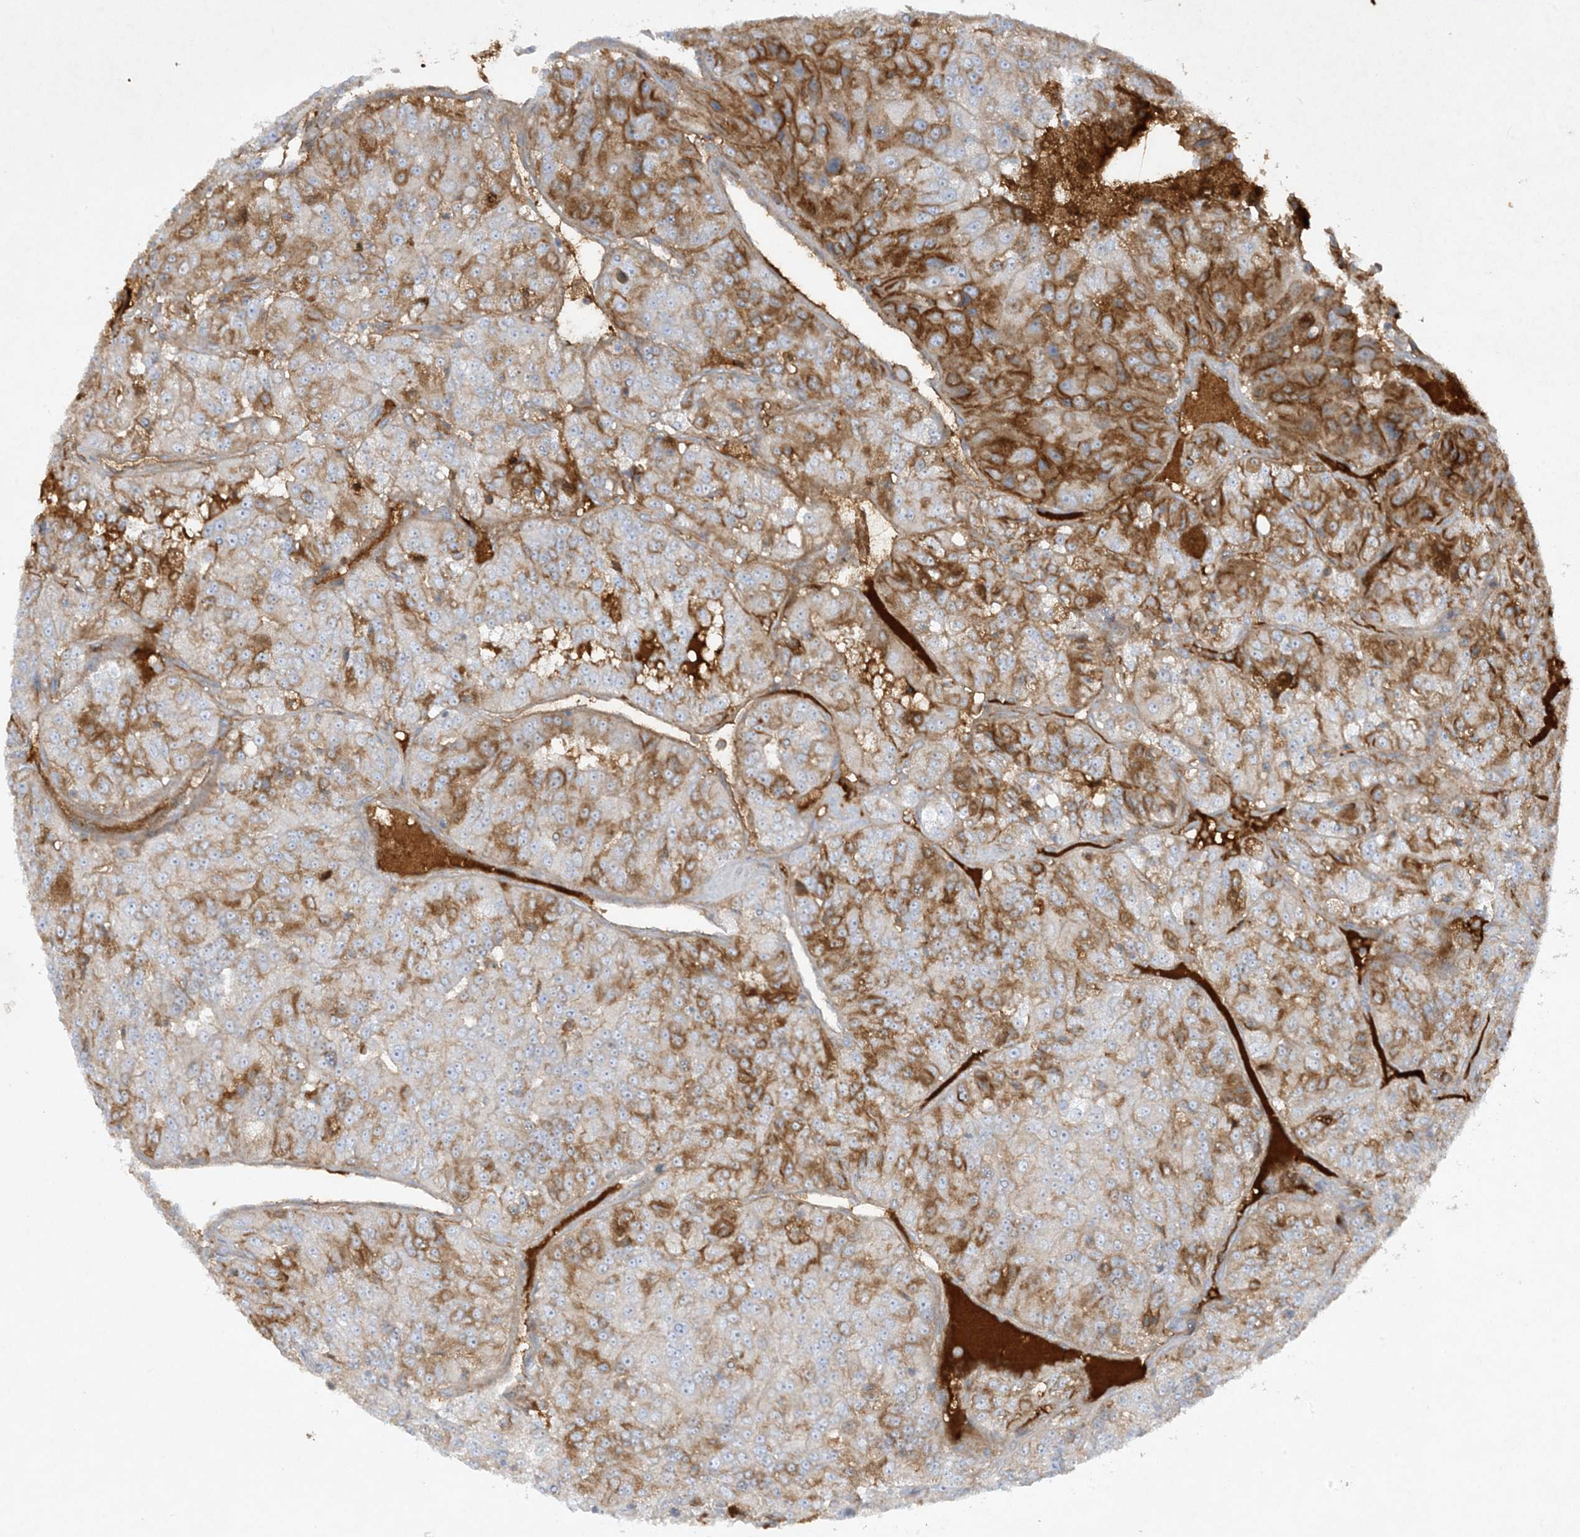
{"staining": {"intensity": "moderate", "quantity": "25%-75%", "location": "cytoplasmic/membranous"}, "tissue": "renal cancer", "cell_type": "Tumor cells", "image_type": "cancer", "snomed": [{"axis": "morphology", "description": "Adenocarcinoma, NOS"}, {"axis": "topography", "description": "Kidney"}], "caption": "A micrograph showing moderate cytoplasmic/membranous staining in about 25%-75% of tumor cells in renal adenocarcinoma, as visualized by brown immunohistochemical staining.", "gene": "FETUB", "patient": {"sex": "female", "age": 63}}